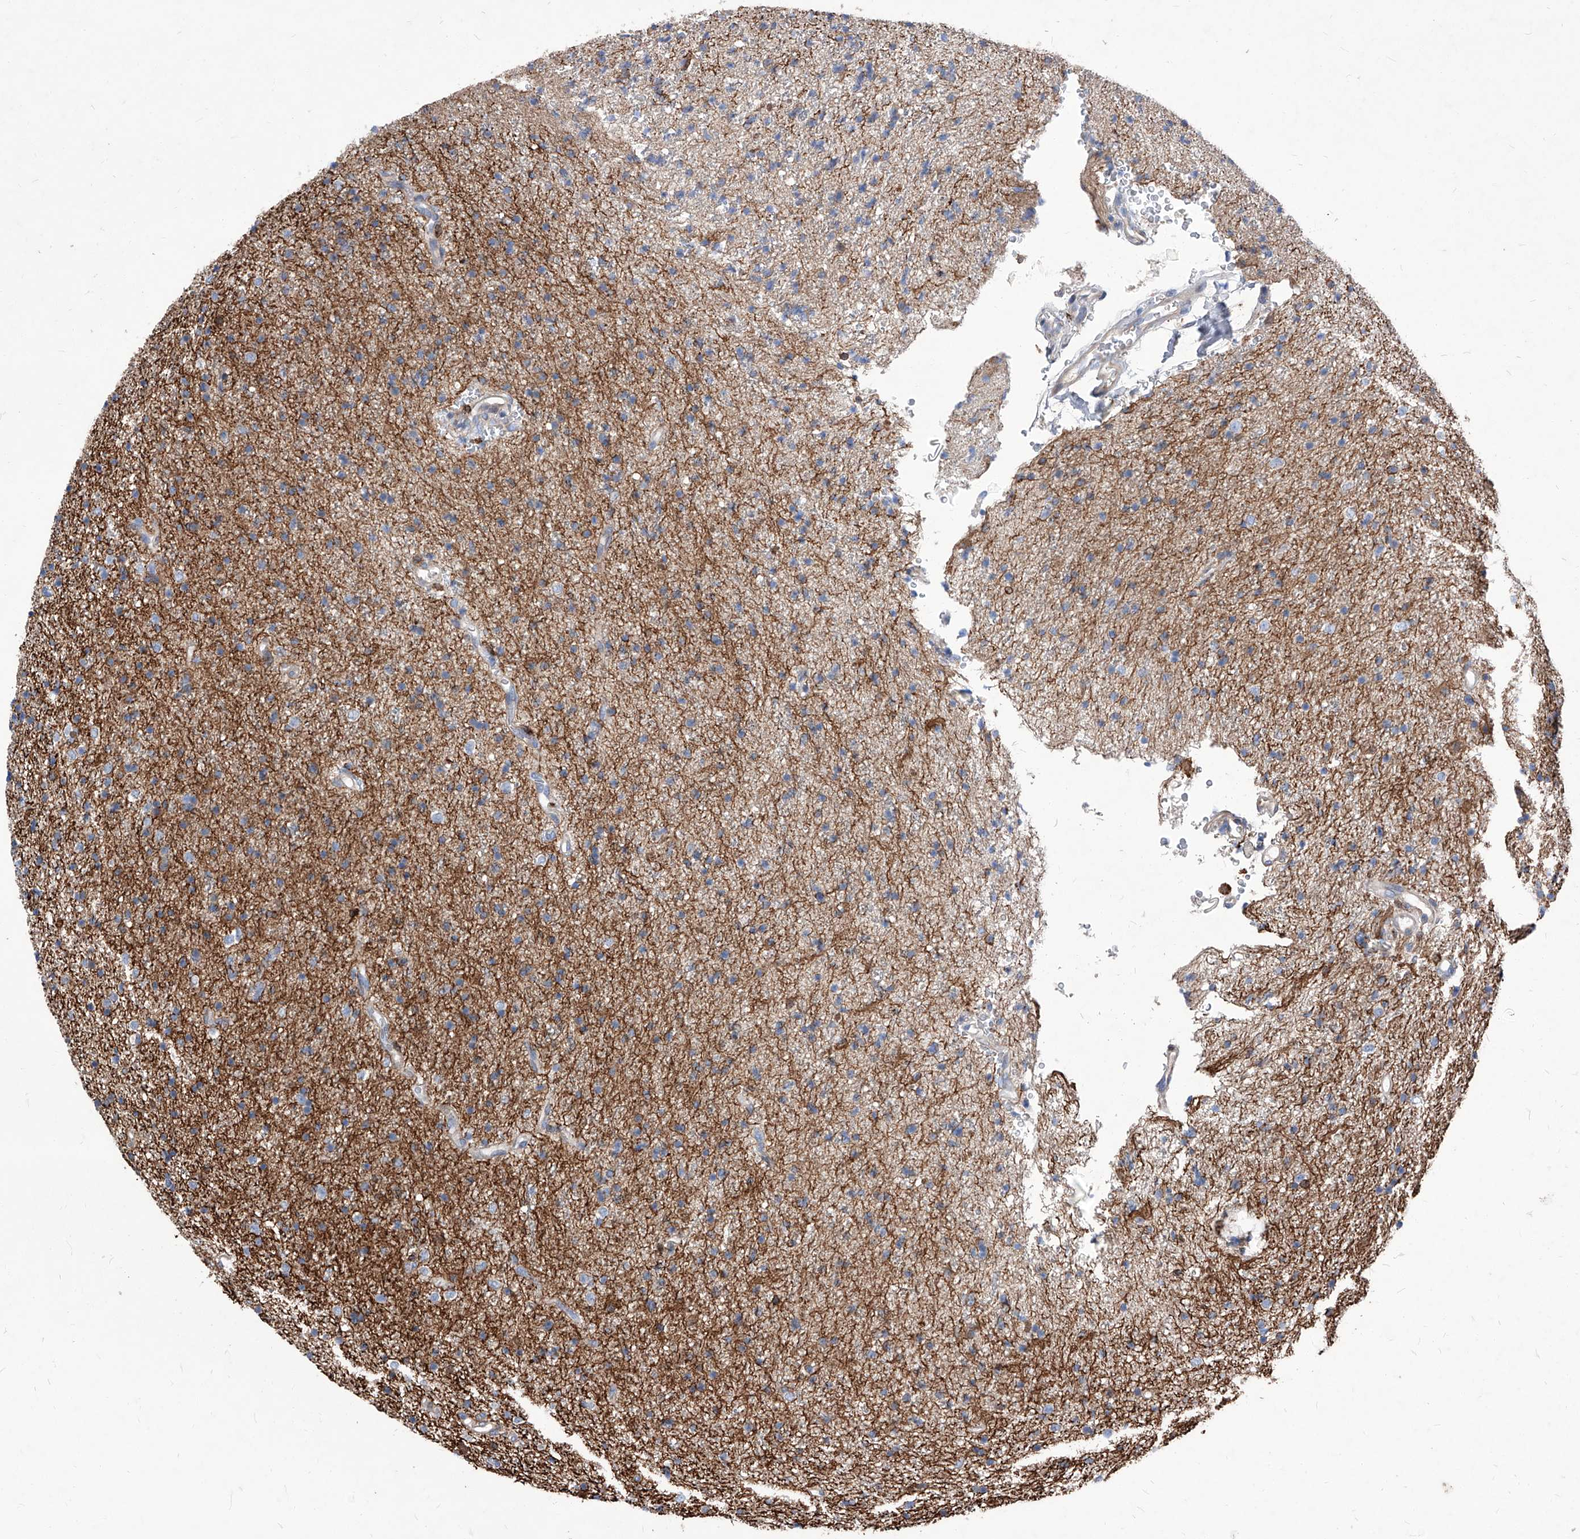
{"staining": {"intensity": "weak", "quantity": ">75%", "location": "cytoplasmic/membranous"}, "tissue": "glioma", "cell_type": "Tumor cells", "image_type": "cancer", "snomed": [{"axis": "morphology", "description": "Glioma, malignant, High grade"}, {"axis": "topography", "description": "Brain"}], "caption": "IHC photomicrograph of malignant glioma (high-grade) stained for a protein (brown), which displays low levels of weak cytoplasmic/membranous staining in approximately >75% of tumor cells.", "gene": "UBOX5", "patient": {"sex": "male", "age": 34}}